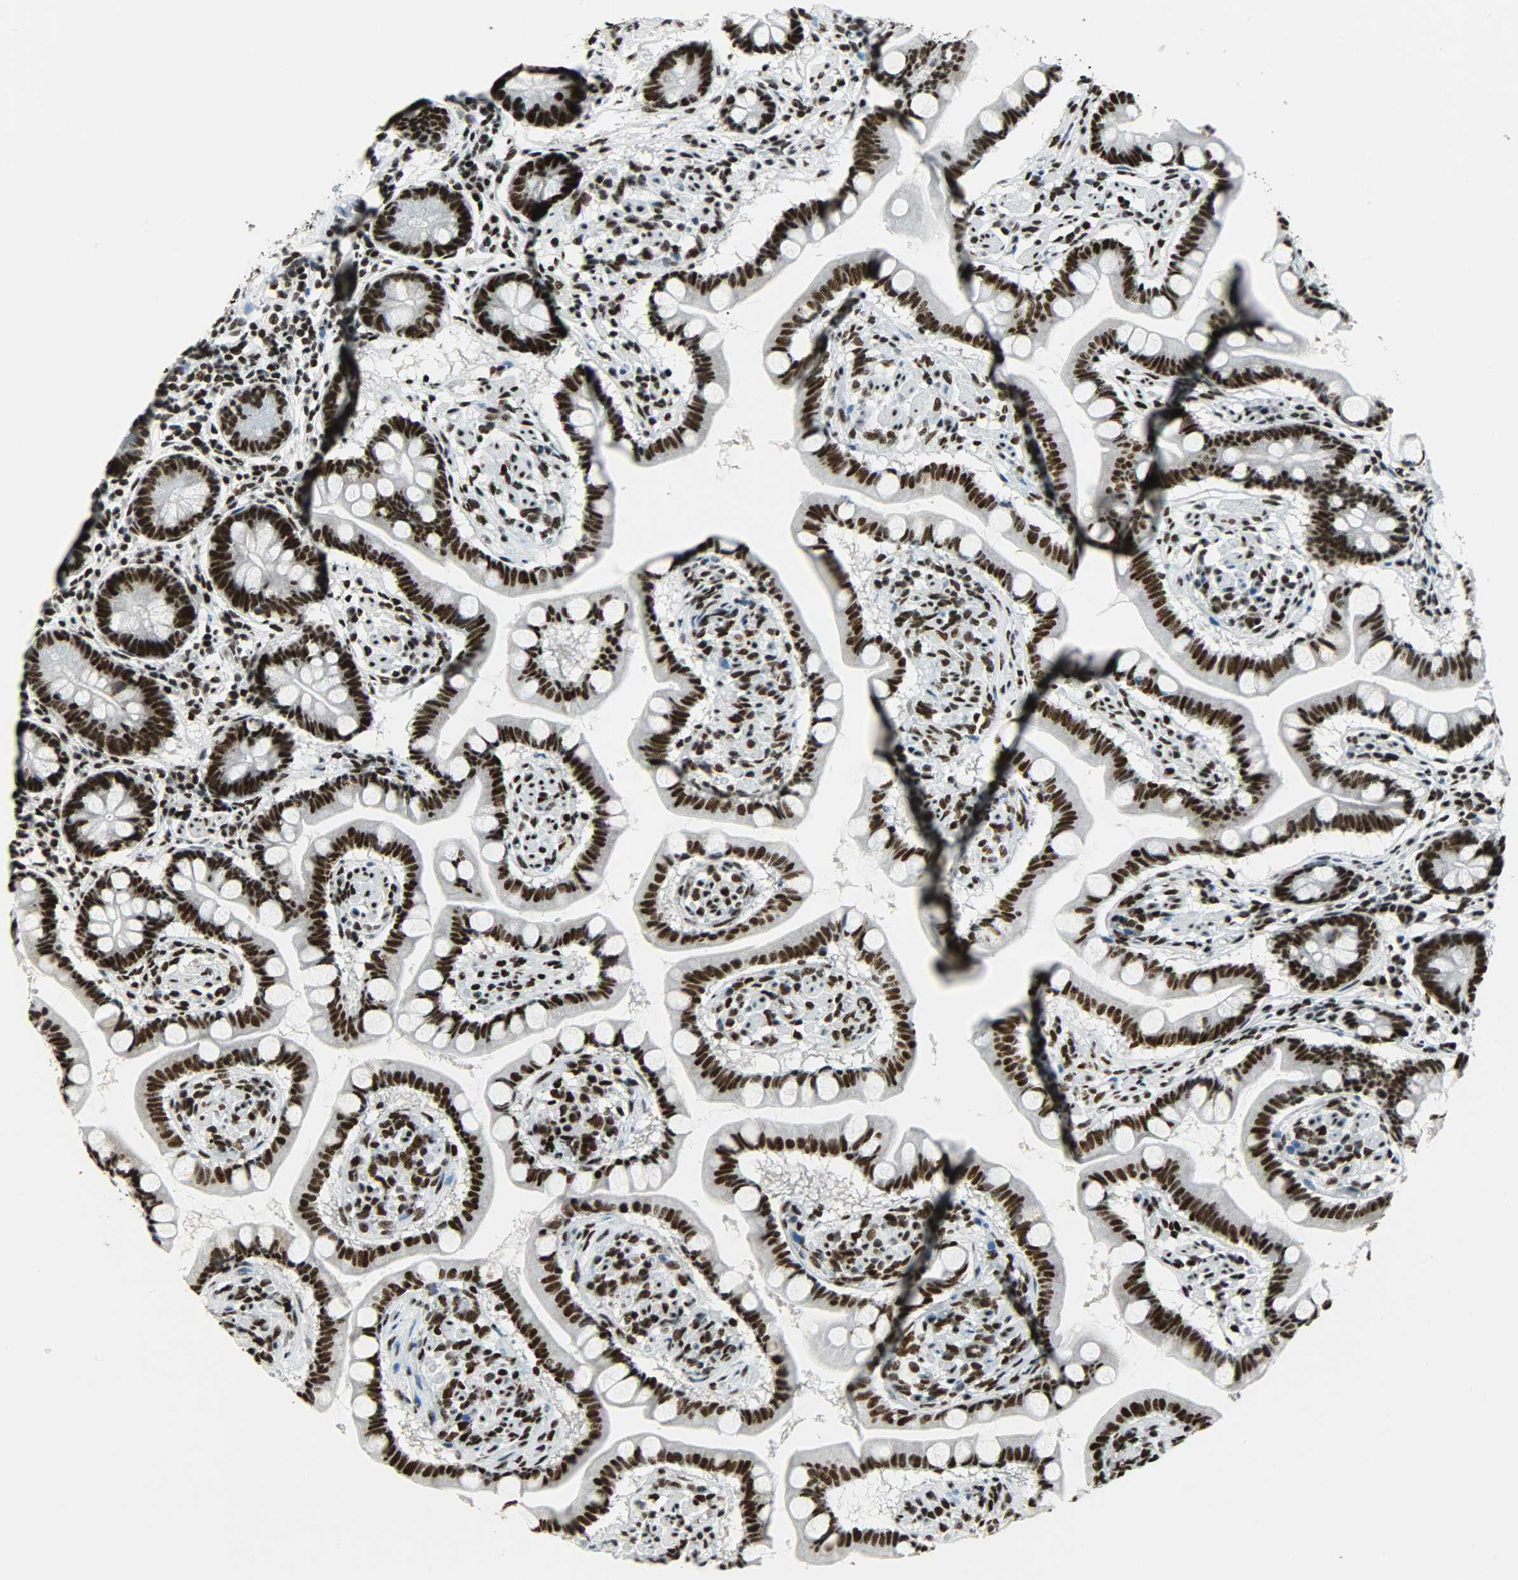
{"staining": {"intensity": "strong", "quantity": ">75%", "location": "nuclear"}, "tissue": "small intestine", "cell_type": "Glandular cells", "image_type": "normal", "snomed": [{"axis": "morphology", "description": "Normal tissue, NOS"}, {"axis": "topography", "description": "Small intestine"}], "caption": "Protein analysis of unremarkable small intestine exhibits strong nuclear staining in approximately >75% of glandular cells.", "gene": "SNRPA", "patient": {"sex": "male", "age": 41}}